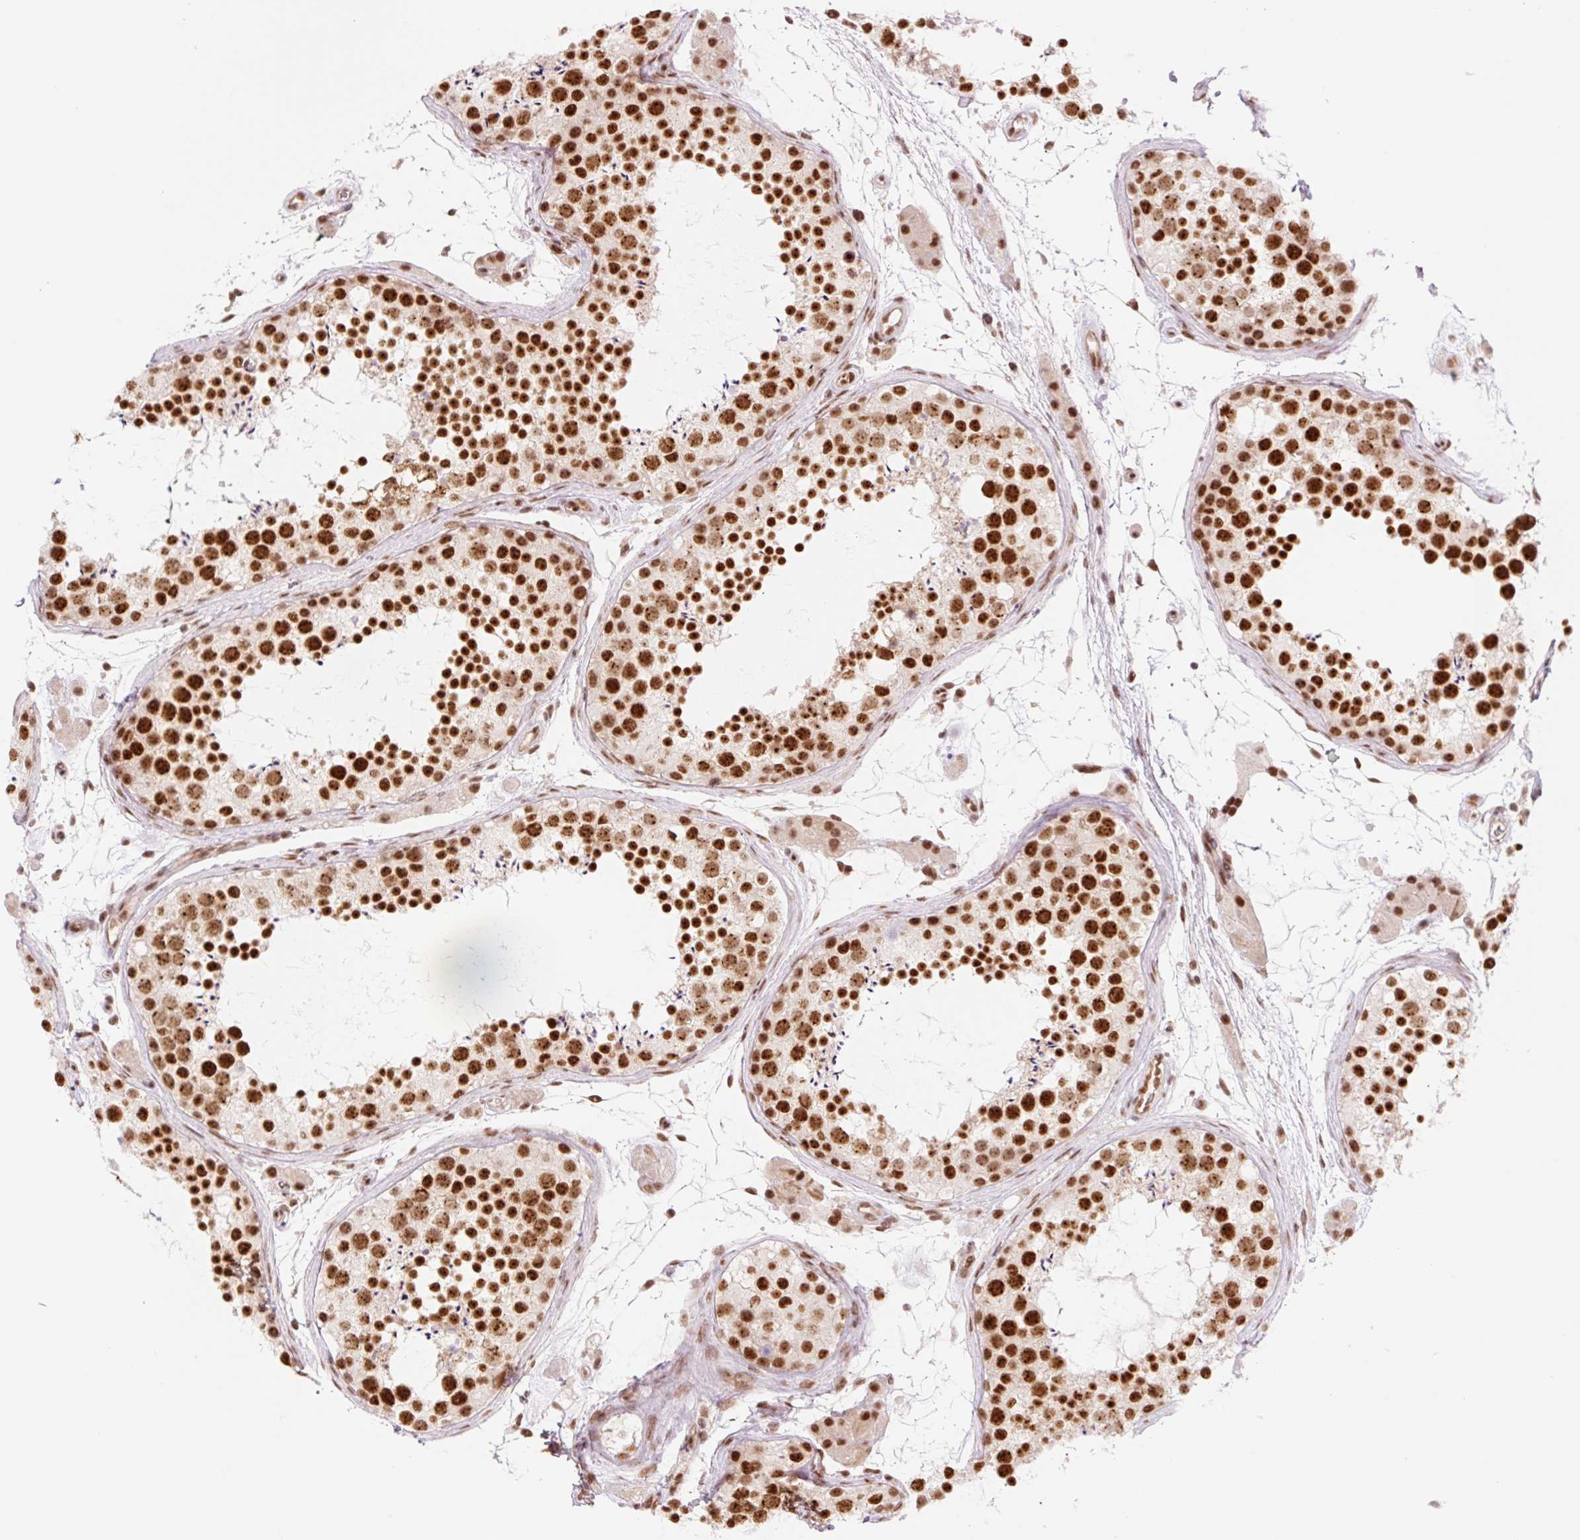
{"staining": {"intensity": "strong", "quantity": ">75%", "location": "nuclear"}, "tissue": "testis", "cell_type": "Cells in seminiferous ducts", "image_type": "normal", "snomed": [{"axis": "morphology", "description": "Normal tissue, NOS"}, {"axis": "topography", "description": "Testis"}], "caption": "Strong nuclear protein expression is identified in approximately >75% of cells in seminiferous ducts in testis.", "gene": "PRDM11", "patient": {"sex": "male", "age": 41}}